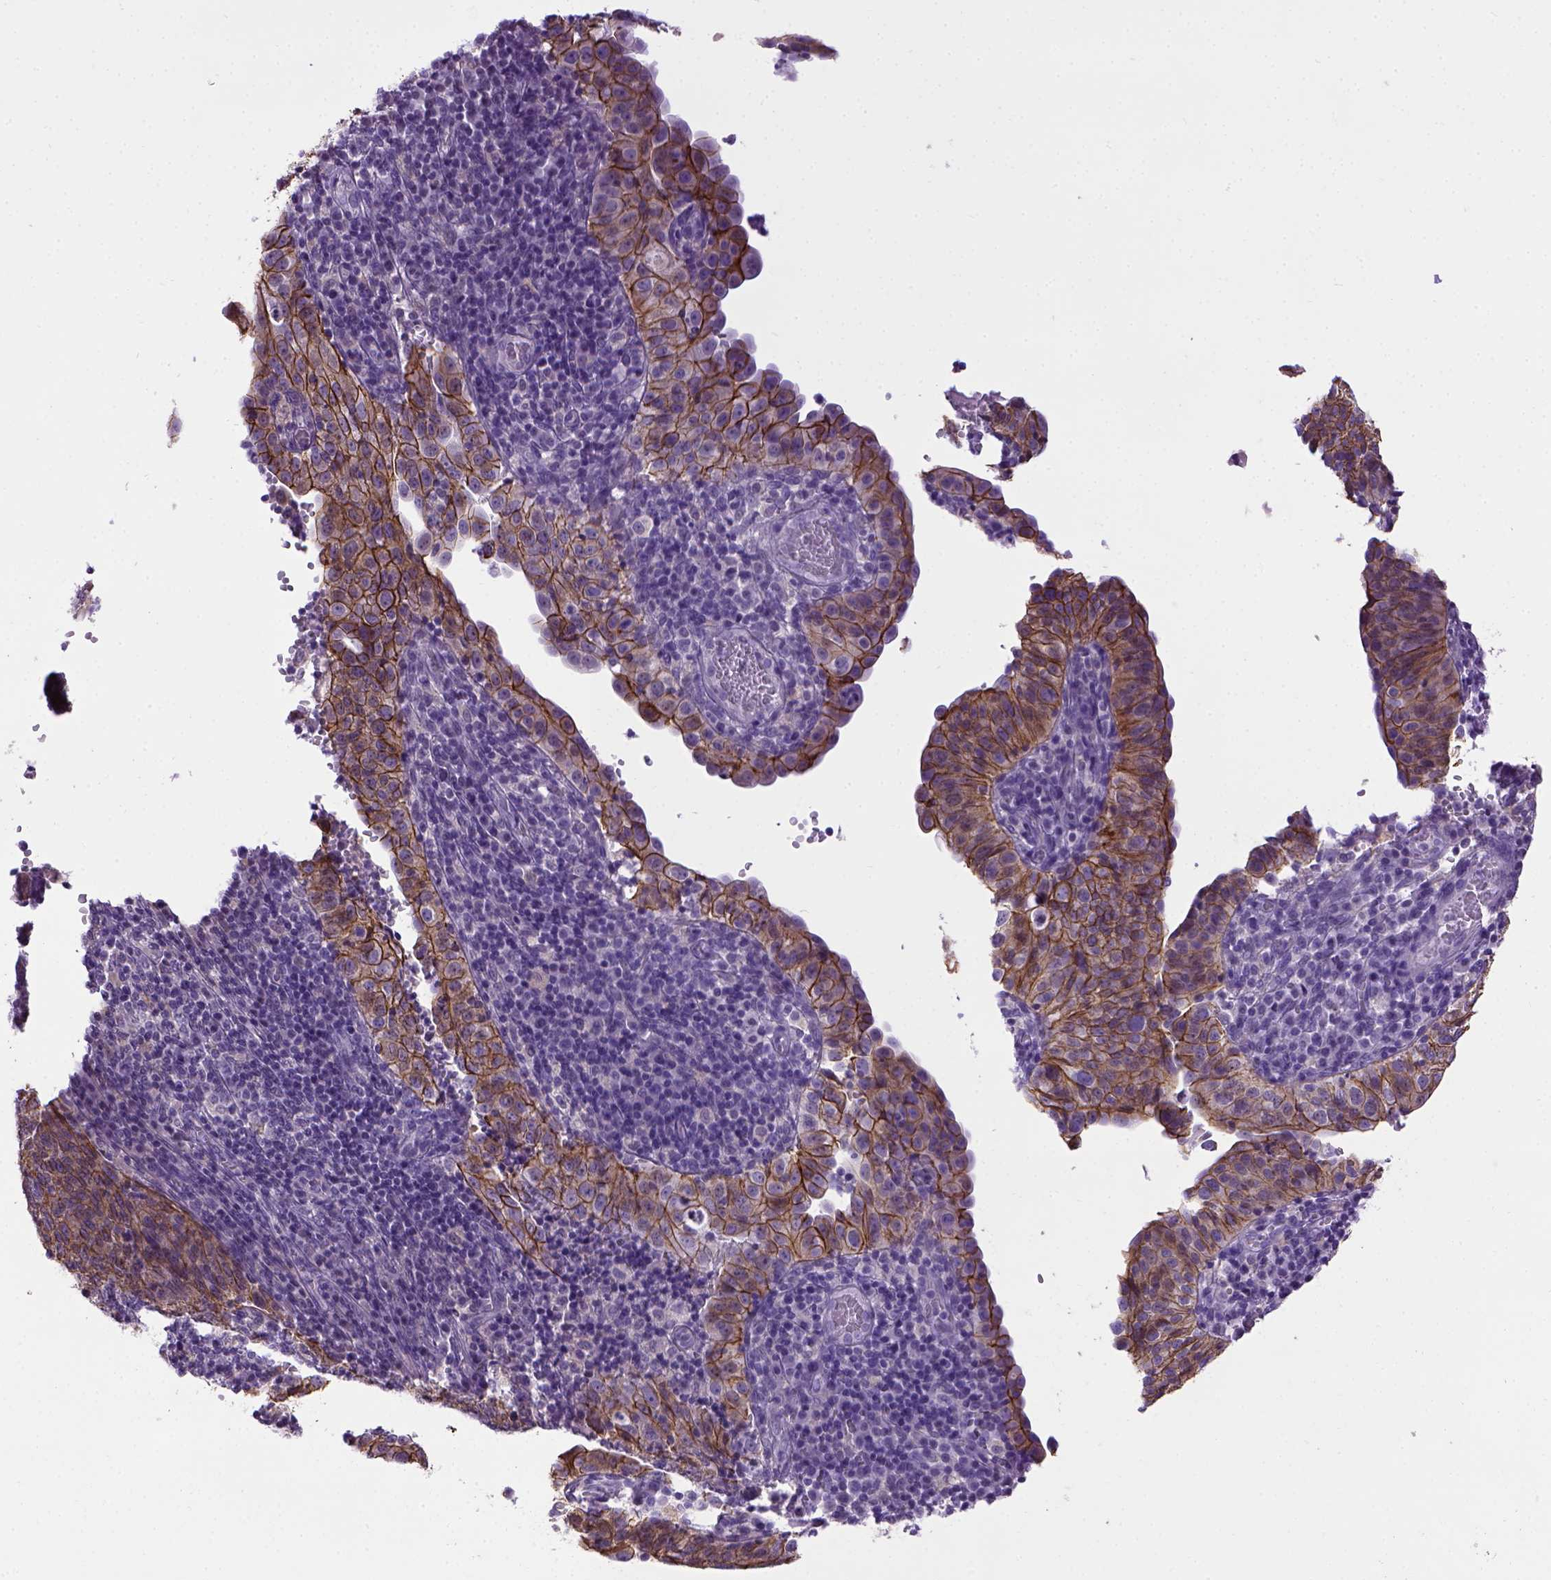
{"staining": {"intensity": "strong", "quantity": ">75%", "location": "cytoplasmic/membranous"}, "tissue": "cervical cancer", "cell_type": "Tumor cells", "image_type": "cancer", "snomed": [{"axis": "morphology", "description": "Squamous cell carcinoma, NOS"}, {"axis": "topography", "description": "Cervix"}], "caption": "Immunohistochemistry (IHC) staining of squamous cell carcinoma (cervical), which demonstrates high levels of strong cytoplasmic/membranous positivity in approximately >75% of tumor cells indicating strong cytoplasmic/membranous protein staining. The staining was performed using DAB (brown) for protein detection and nuclei were counterstained in hematoxylin (blue).", "gene": "CDH1", "patient": {"sex": "female", "age": 39}}